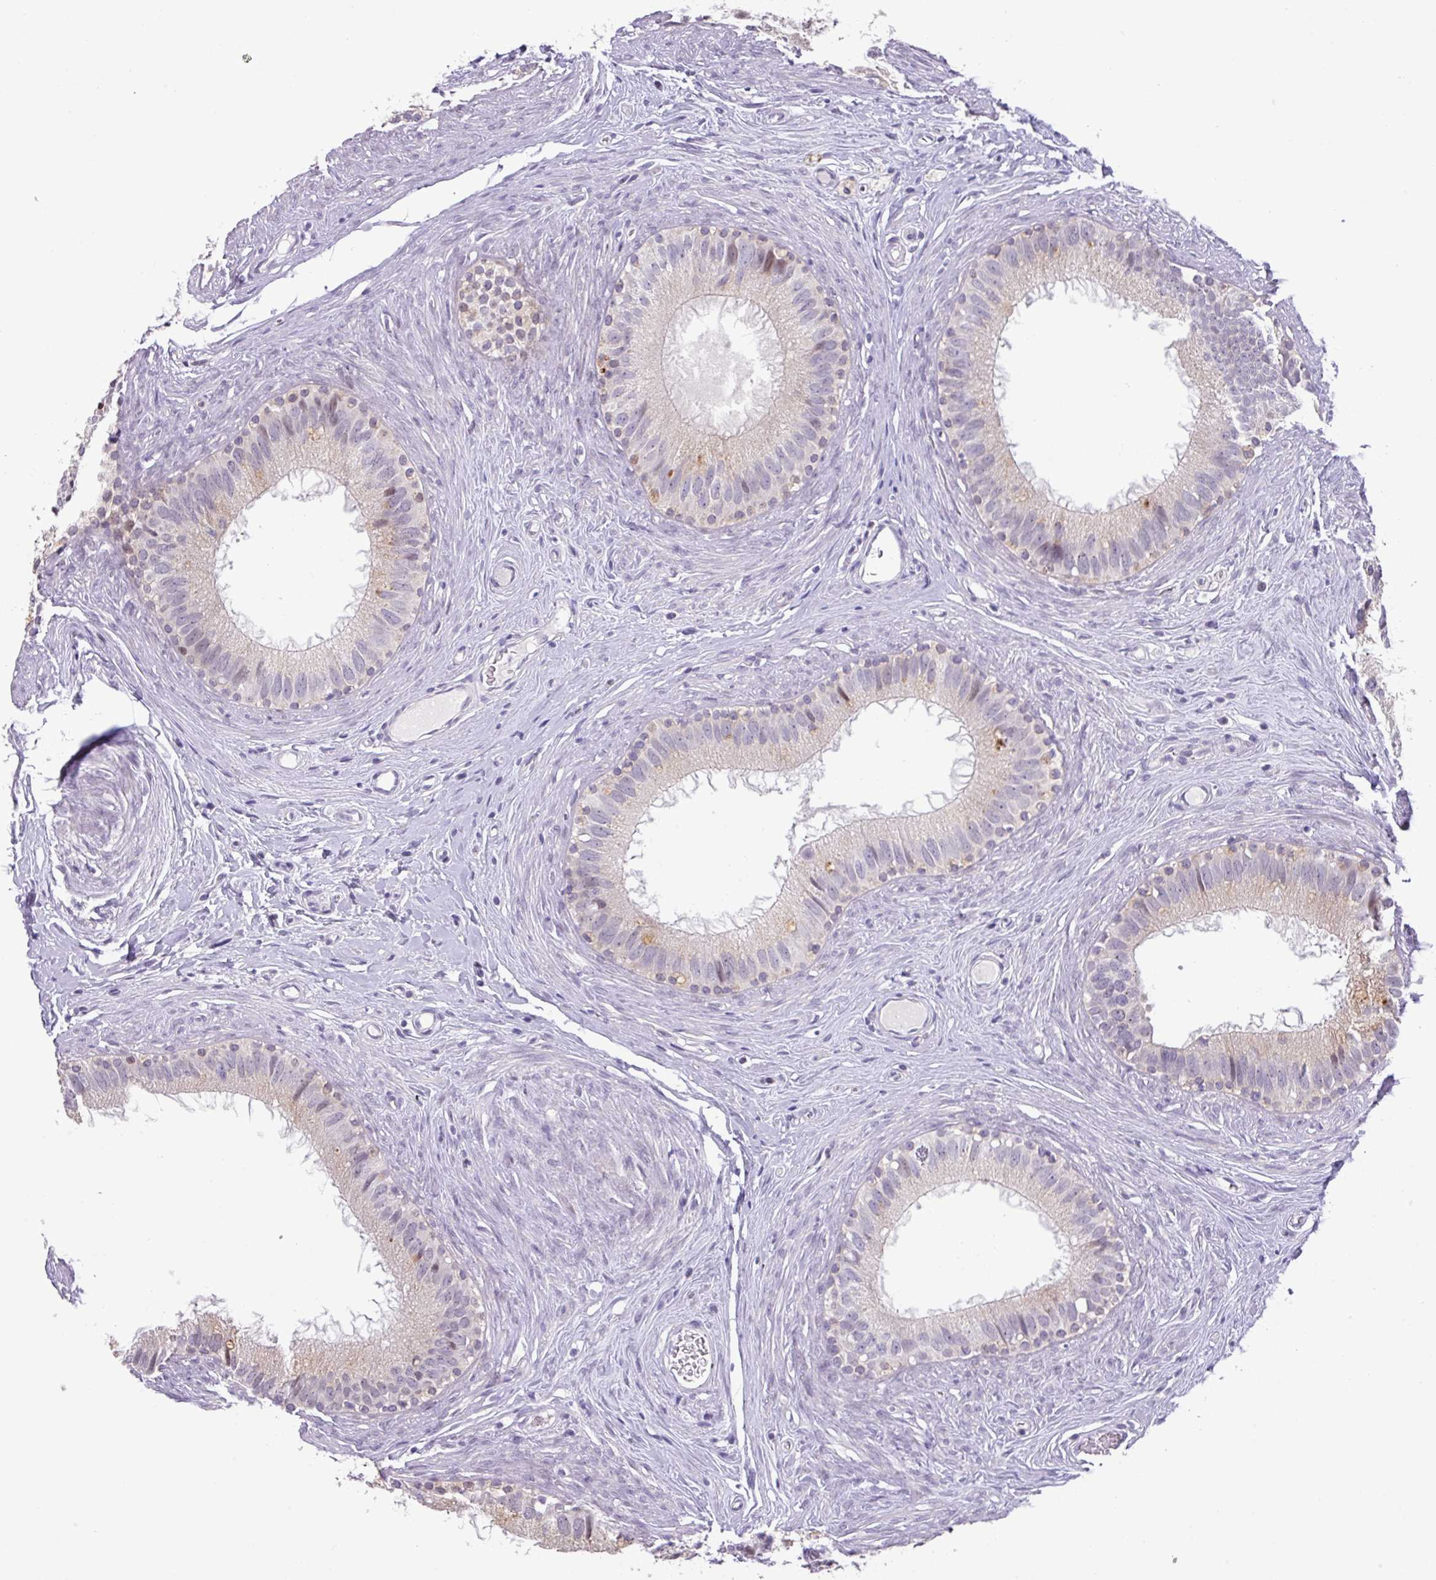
{"staining": {"intensity": "moderate", "quantity": "25%-75%", "location": "nuclear"}, "tissue": "epididymis", "cell_type": "Glandular cells", "image_type": "normal", "snomed": [{"axis": "morphology", "description": "Normal tissue, NOS"}, {"axis": "topography", "description": "Epididymis"}], "caption": "Immunohistochemistry (IHC) staining of normal epididymis, which demonstrates medium levels of moderate nuclear staining in approximately 25%-75% of glandular cells indicating moderate nuclear protein expression. The staining was performed using DAB (3,3'-diaminobenzidine) (brown) for protein detection and nuclei were counterstained in hematoxylin (blue).", "gene": "ANKRD13B", "patient": {"sex": "male", "age": 80}}